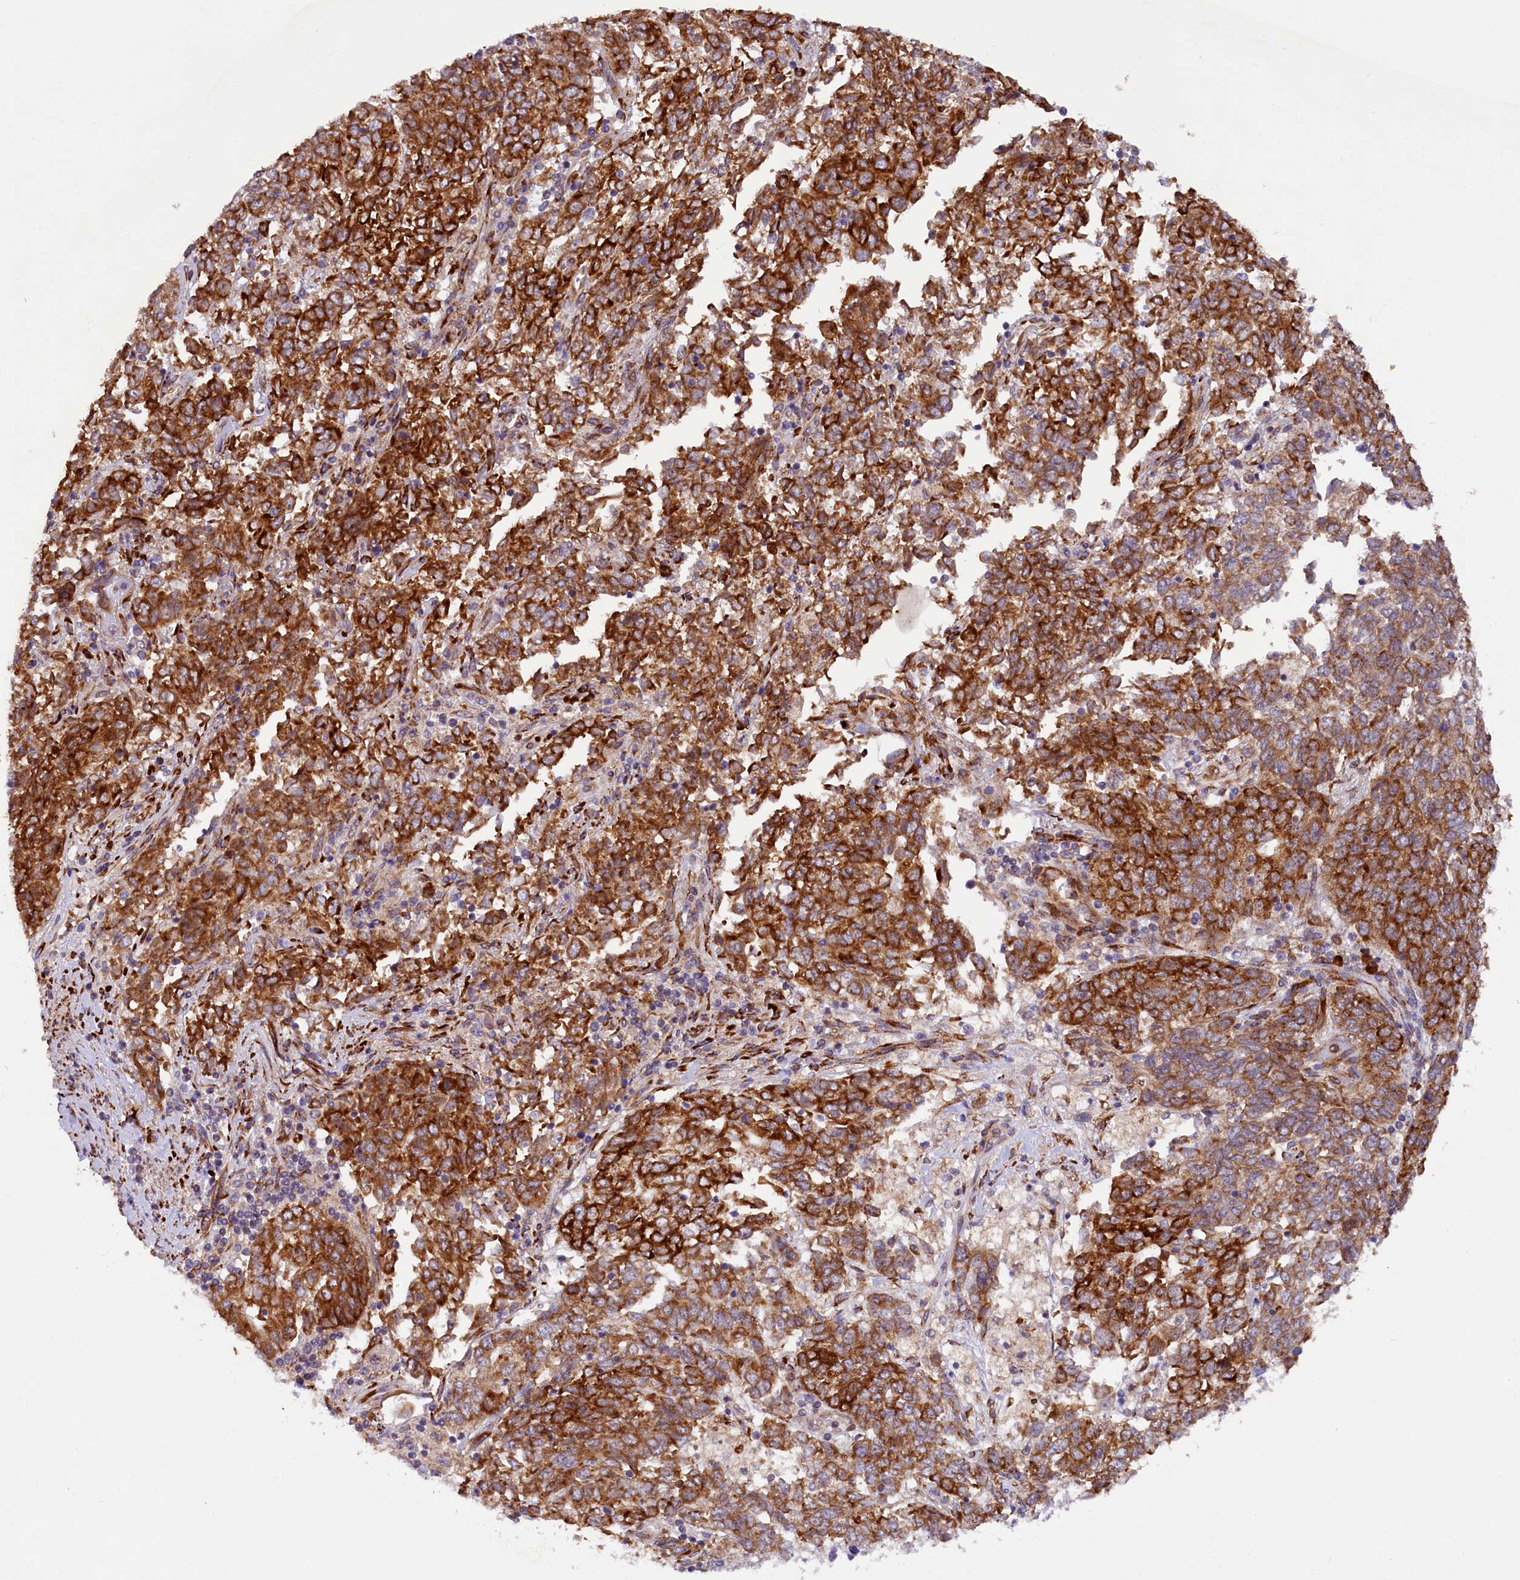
{"staining": {"intensity": "strong", "quantity": ">75%", "location": "cytoplasmic/membranous"}, "tissue": "endometrial cancer", "cell_type": "Tumor cells", "image_type": "cancer", "snomed": [{"axis": "morphology", "description": "Adenocarcinoma, NOS"}, {"axis": "topography", "description": "Endometrium"}], "caption": "Immunohistochemistry (DAB (3,3'-diaminobenzidine)) staining of endometrial cancer (adenocarcinoma) reveals strong cytoplasmic/membranous protein positivity in approximately >75% of tumor cells.", "gene": "SSC5D", "patient": {"sex": "female", "age": 80}}